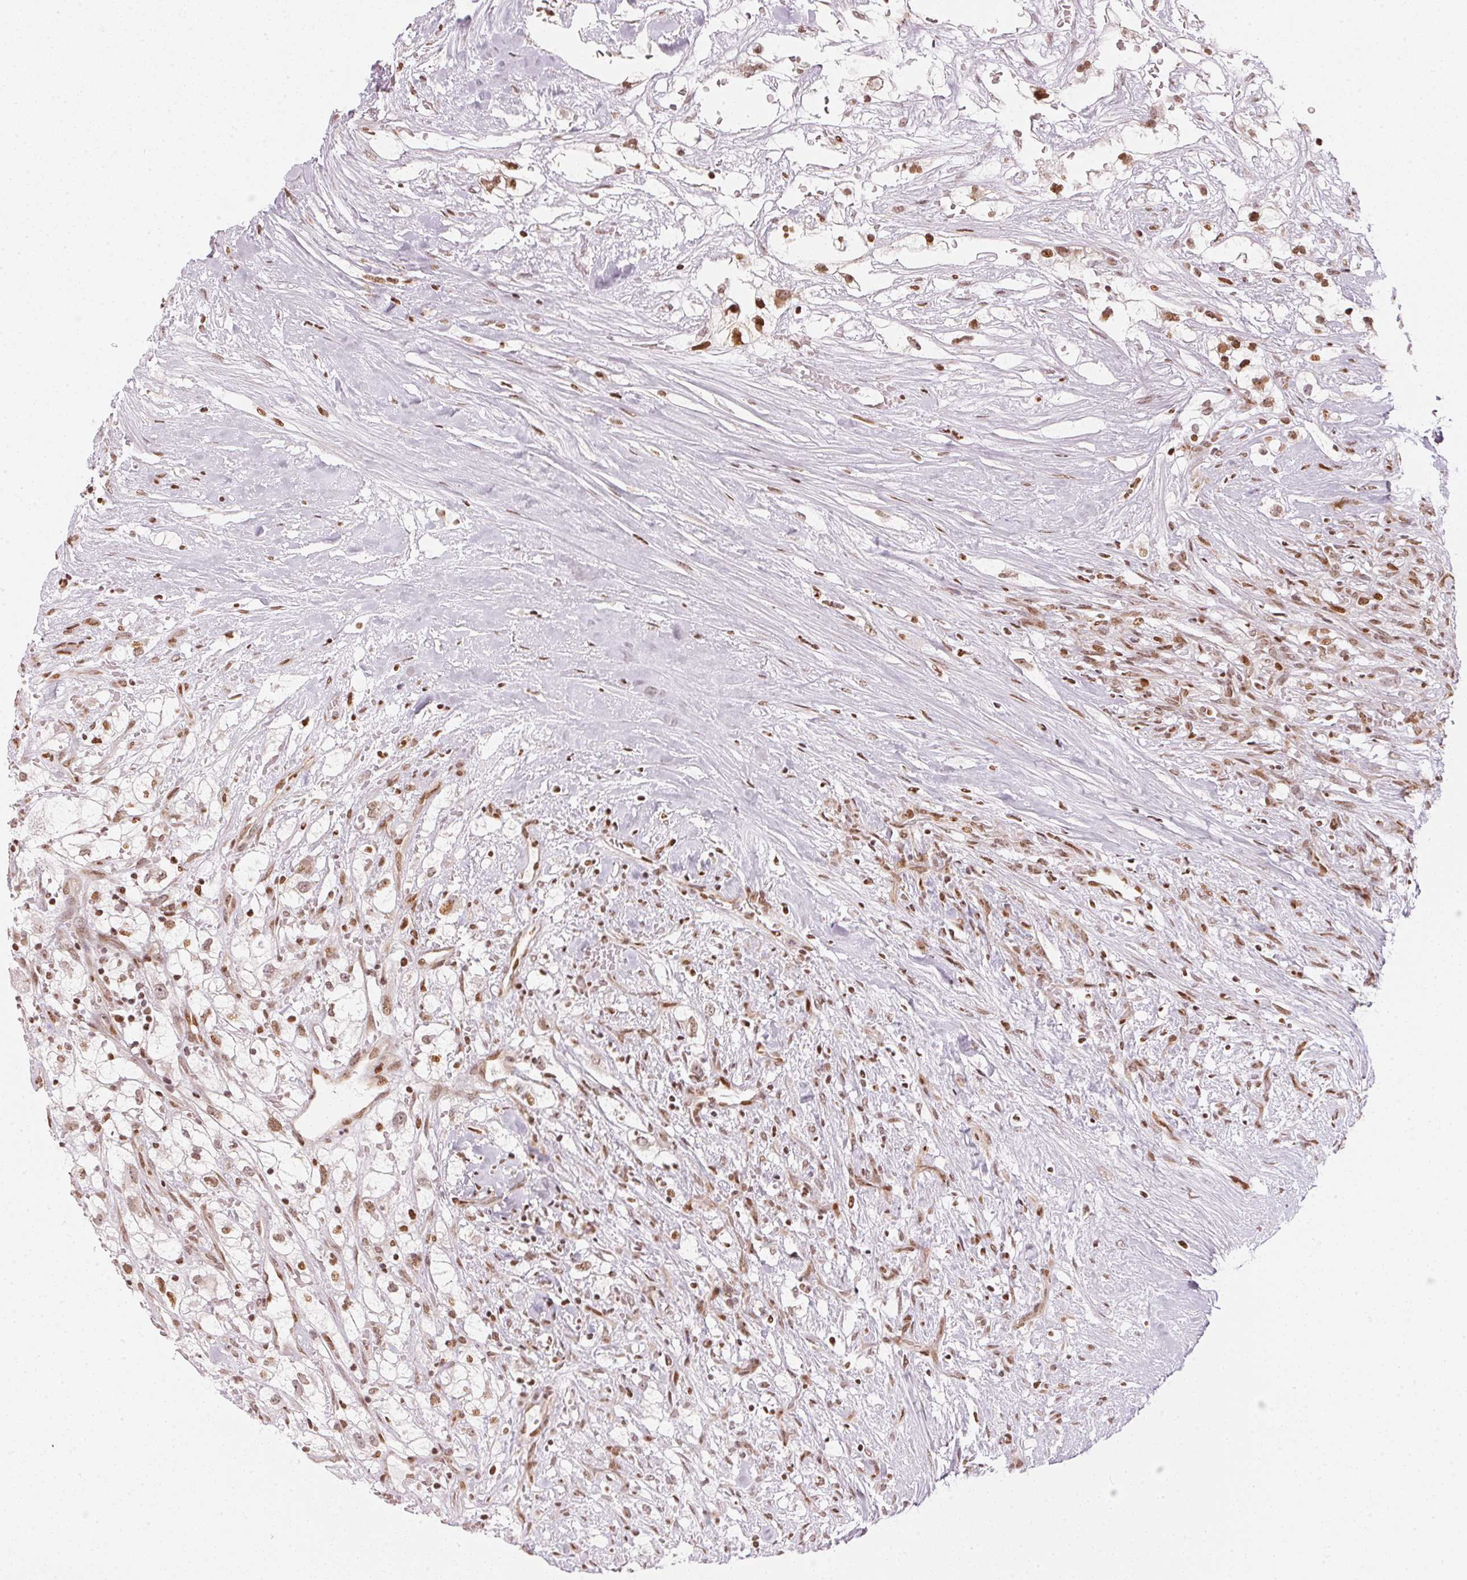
{"staining": {"intensity": "weak", "quantity": ">75%", "location": "nuclear"}, "tissue": "renal cancer", "cell_type": "Tumor cells", "image_type": "cancer", "snomed": [{"axis": "morphology", "description": "Adenocarcinoma, NOS"}, {"axis": "topography", "description": "Kidney"}], "caption": "A histopathology image showing weak nuclear staining in approximately >75% of tumor cells in renal adenocarcinoma, as visualized by brown immunohistochemical staining.", "gene": "KAT6A", "patient": {"sex": "male", "age": 59}}